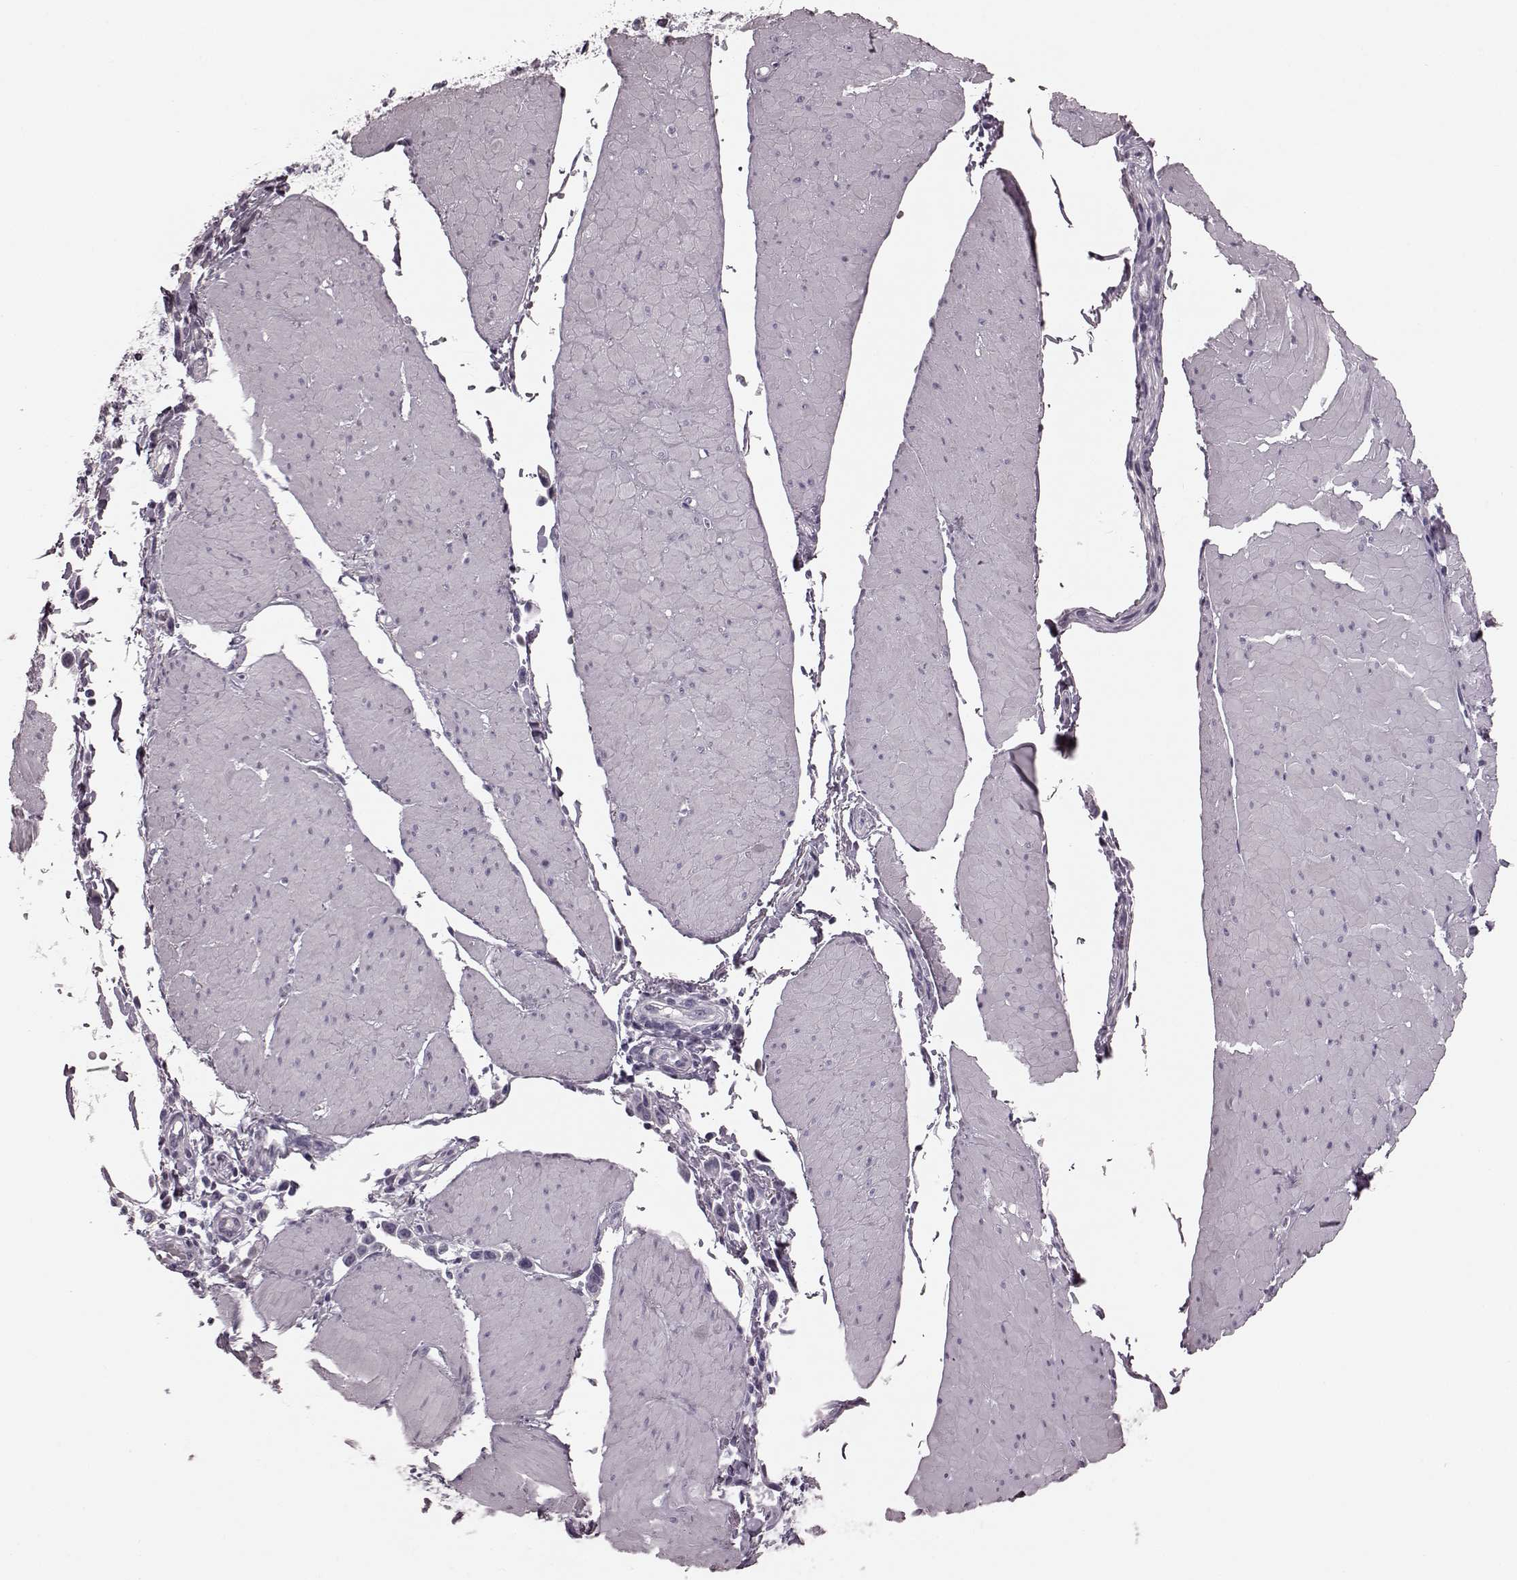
{"staining": {"intensity": "negative", "quantity": "none", "location": "none"}, "tissue": "stomach cancer", "cell_type": "Tumor cells", "image_type": "cancer", "snomed": [{"axis": "morphology", "description": "Adenocarcinoma, NOS"}, {"axis": "topography", "description": "Stomach"}], "caption": "High magnification brightfield microscopy of adenocarcinoma (stomach) stained with DAB (3,3'-diaminobenzidine) (brown) and counterstained with hematoxylin (blue): tumor cells show no significant expression.", "gene": "TRPM1", "patient": {"sex": "male", "age": 47}}